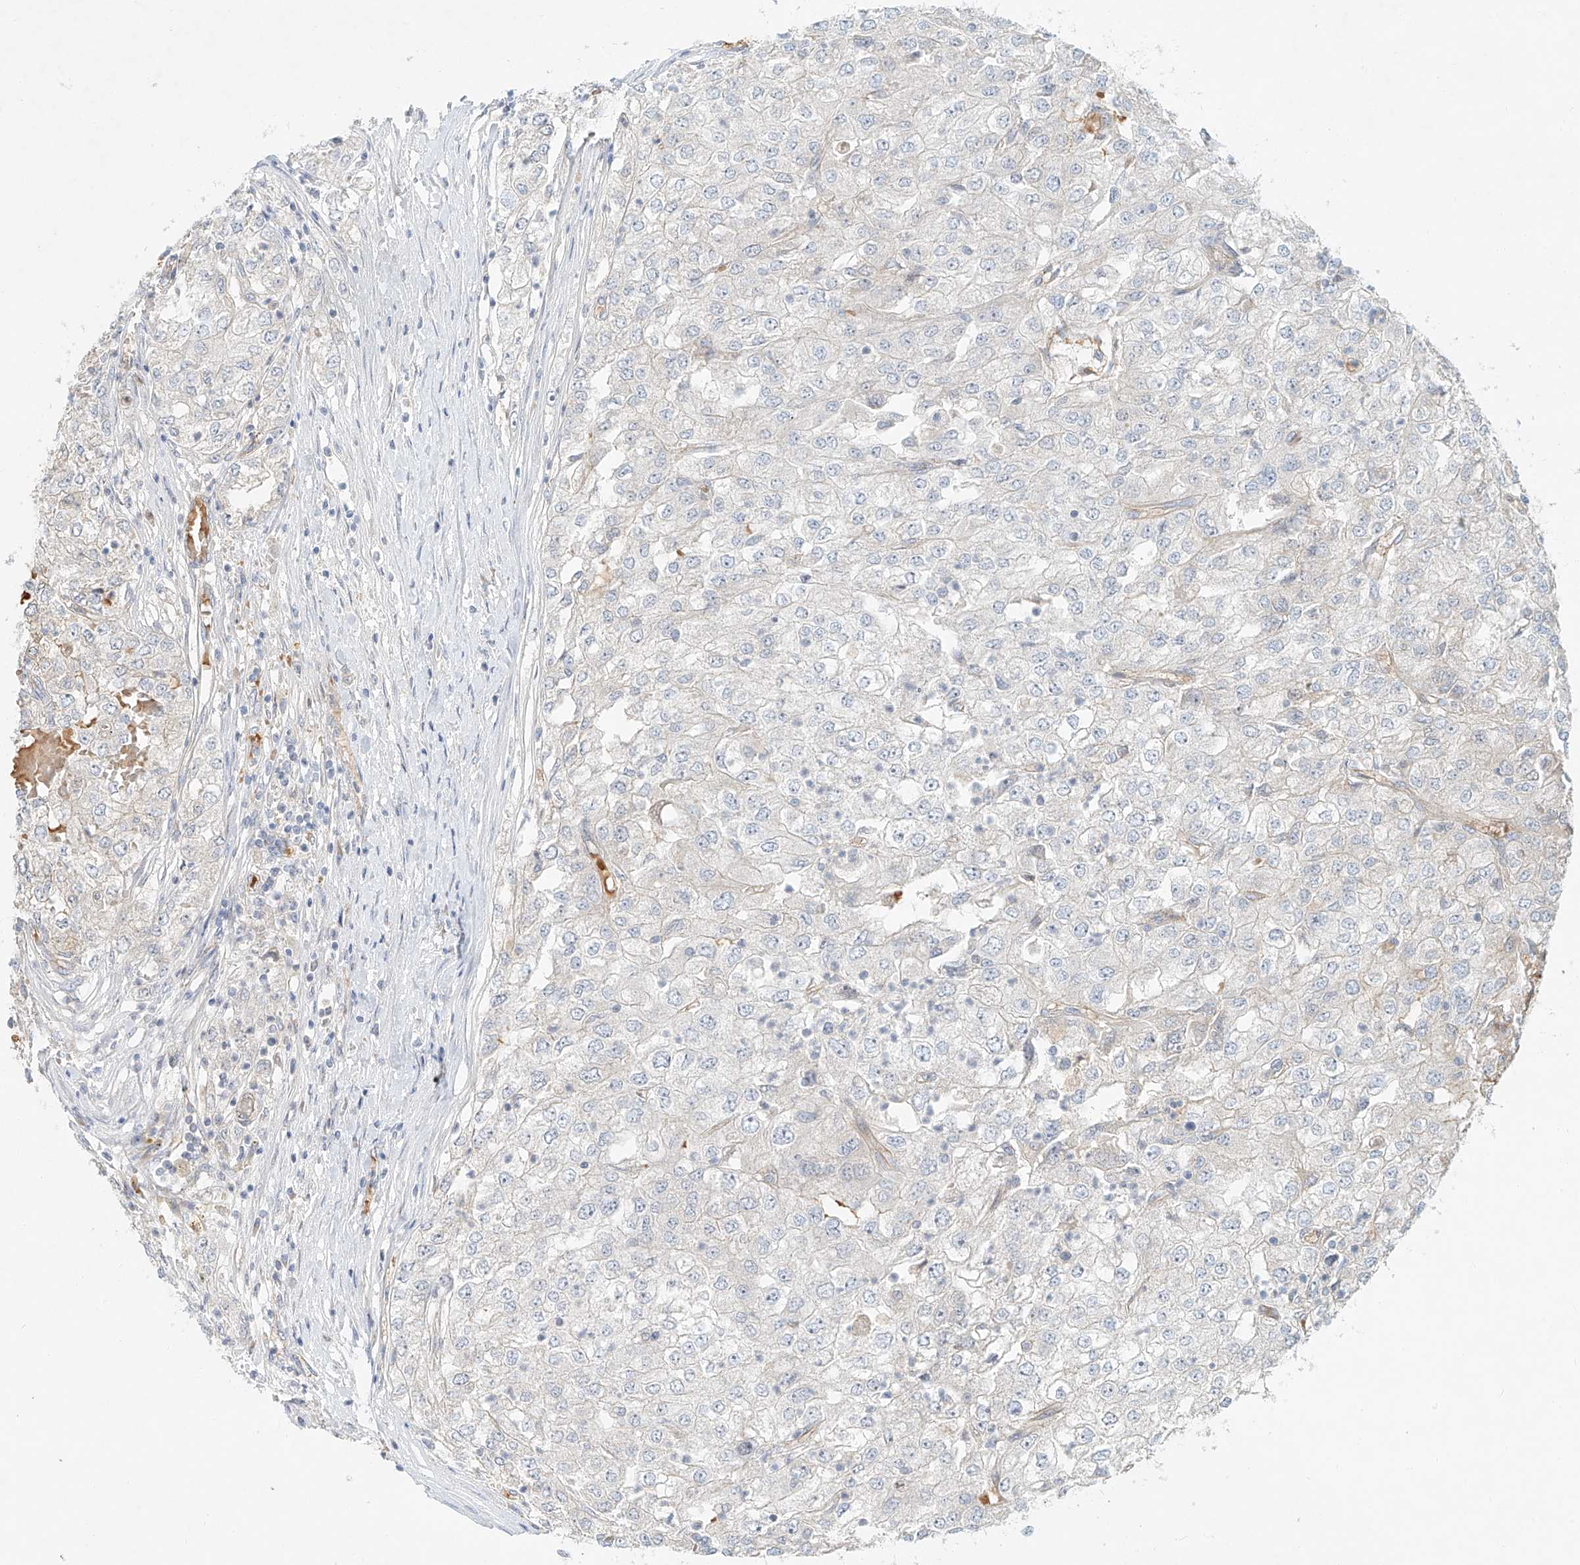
{"staining": {"intensity": "negative", "quantity": "none", "location": "none"}, "tissue": "renal cancer", "cell_type": "Tumor cells", "image_type": "cancer", "snomed": [{"axis": "morphology", "description": "Adenocarcinoma, NOS"}, {"axis": "topography", "description": "Kidney"}], "caption": "Immunohistochemistry (IHC) photomicrograph of human renal adenocarcinoma stained for a protein (brown), which exhibits no staining in tumor cells.", "gene": "SYTL3", "patient": {"sex": "female", "age": 54}}